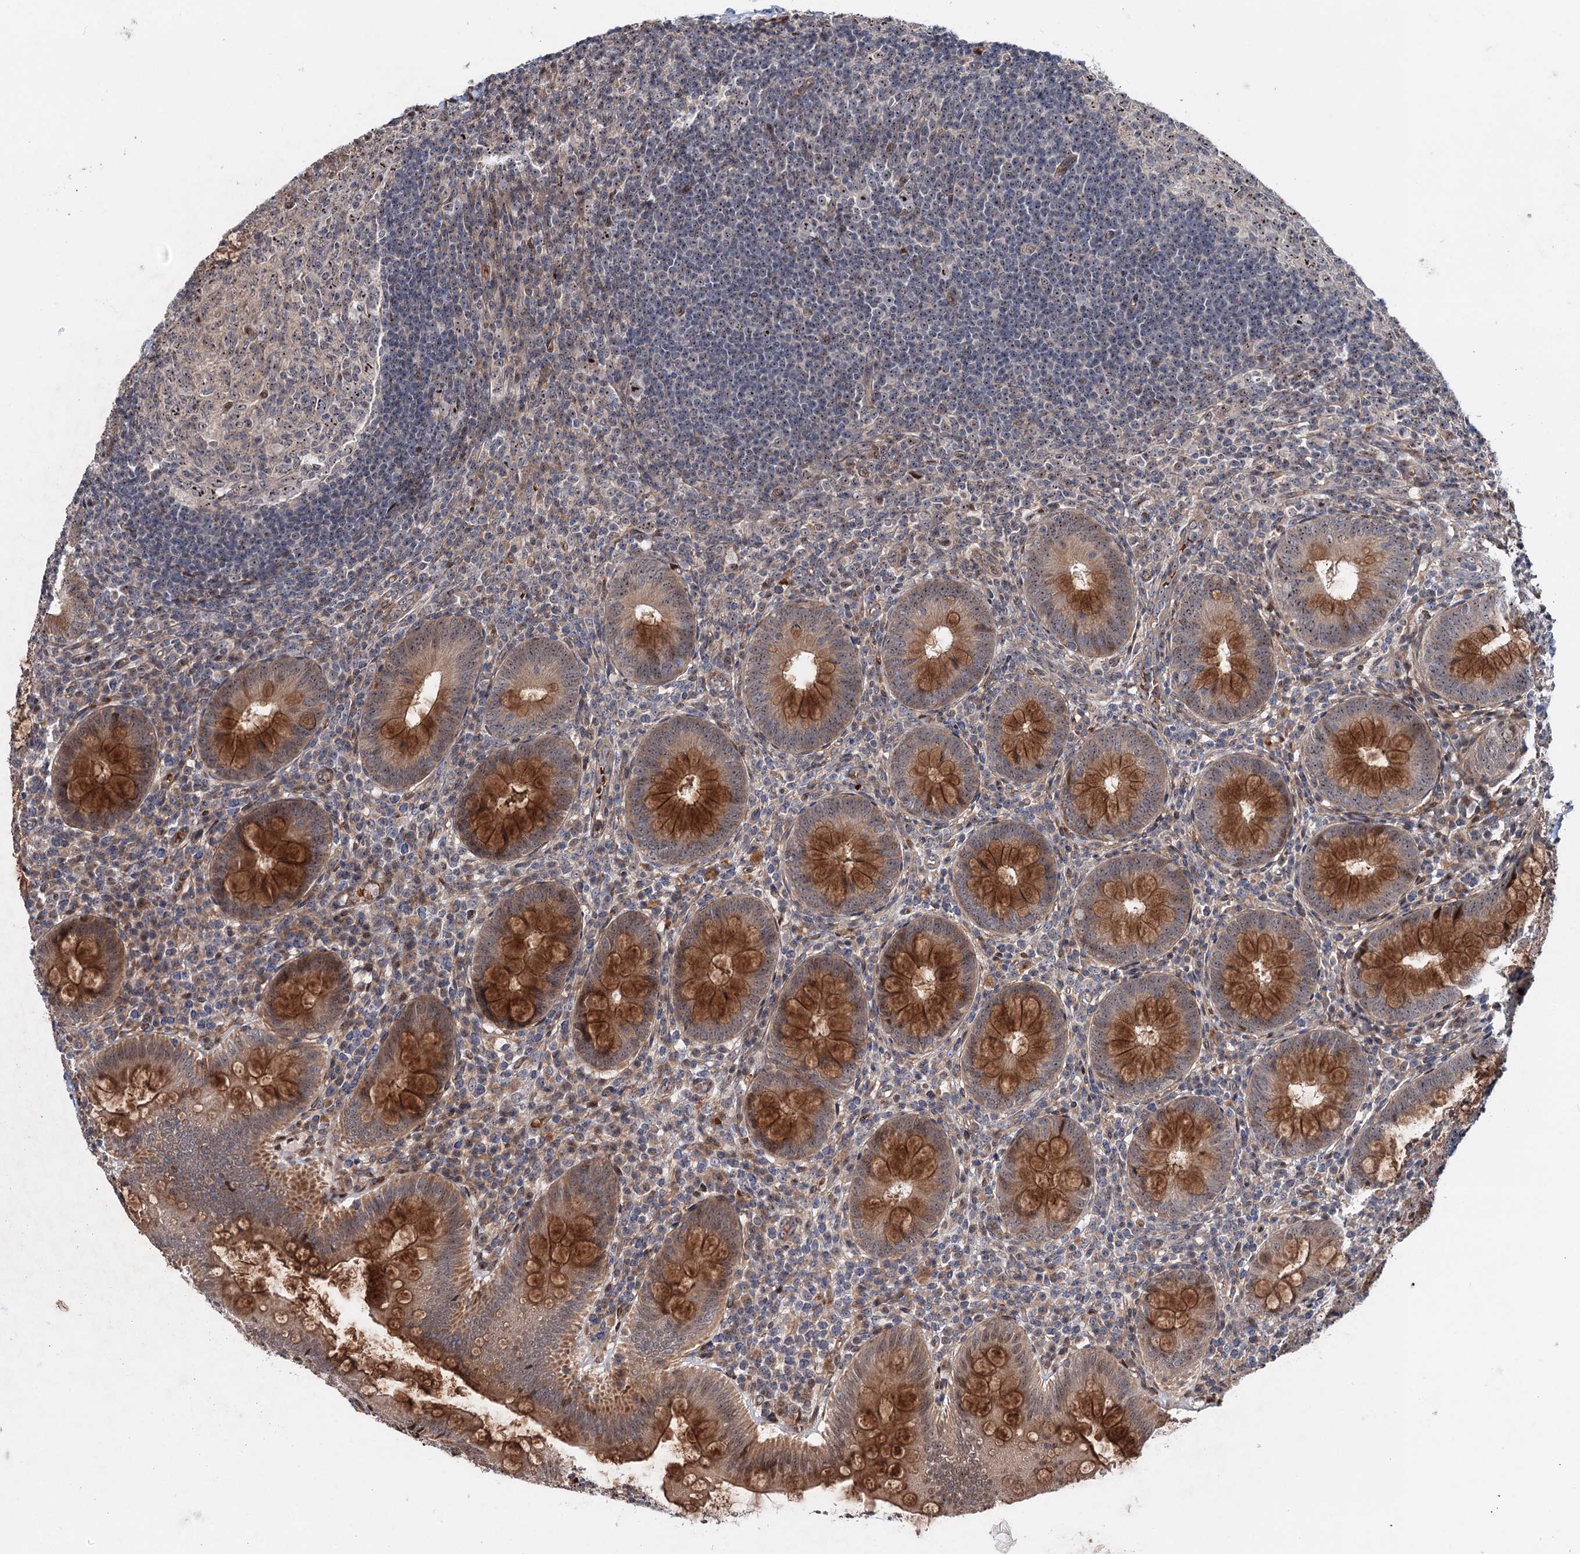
{"staining": {"intensity": "strong", "quantity": ">75%", "location": "cytoplasmic/membranous"}, "tissue": "appendix", "cell_type": "Glandular cells", "image_type": "normal", "snomed": [{"axis": "morphology", "description": "Normal tissue, NOS"}, {"axis": "topography", "description": "Appendix"}], "caption": "High-power microscopy captured an IHC micrograph of normal appendix, revealing strong cytoplasmic/membranous staining in approximately >75% of glandular cells.", "gene": "PTDSS2", "patient": {"sex": "male", "age": 14}}